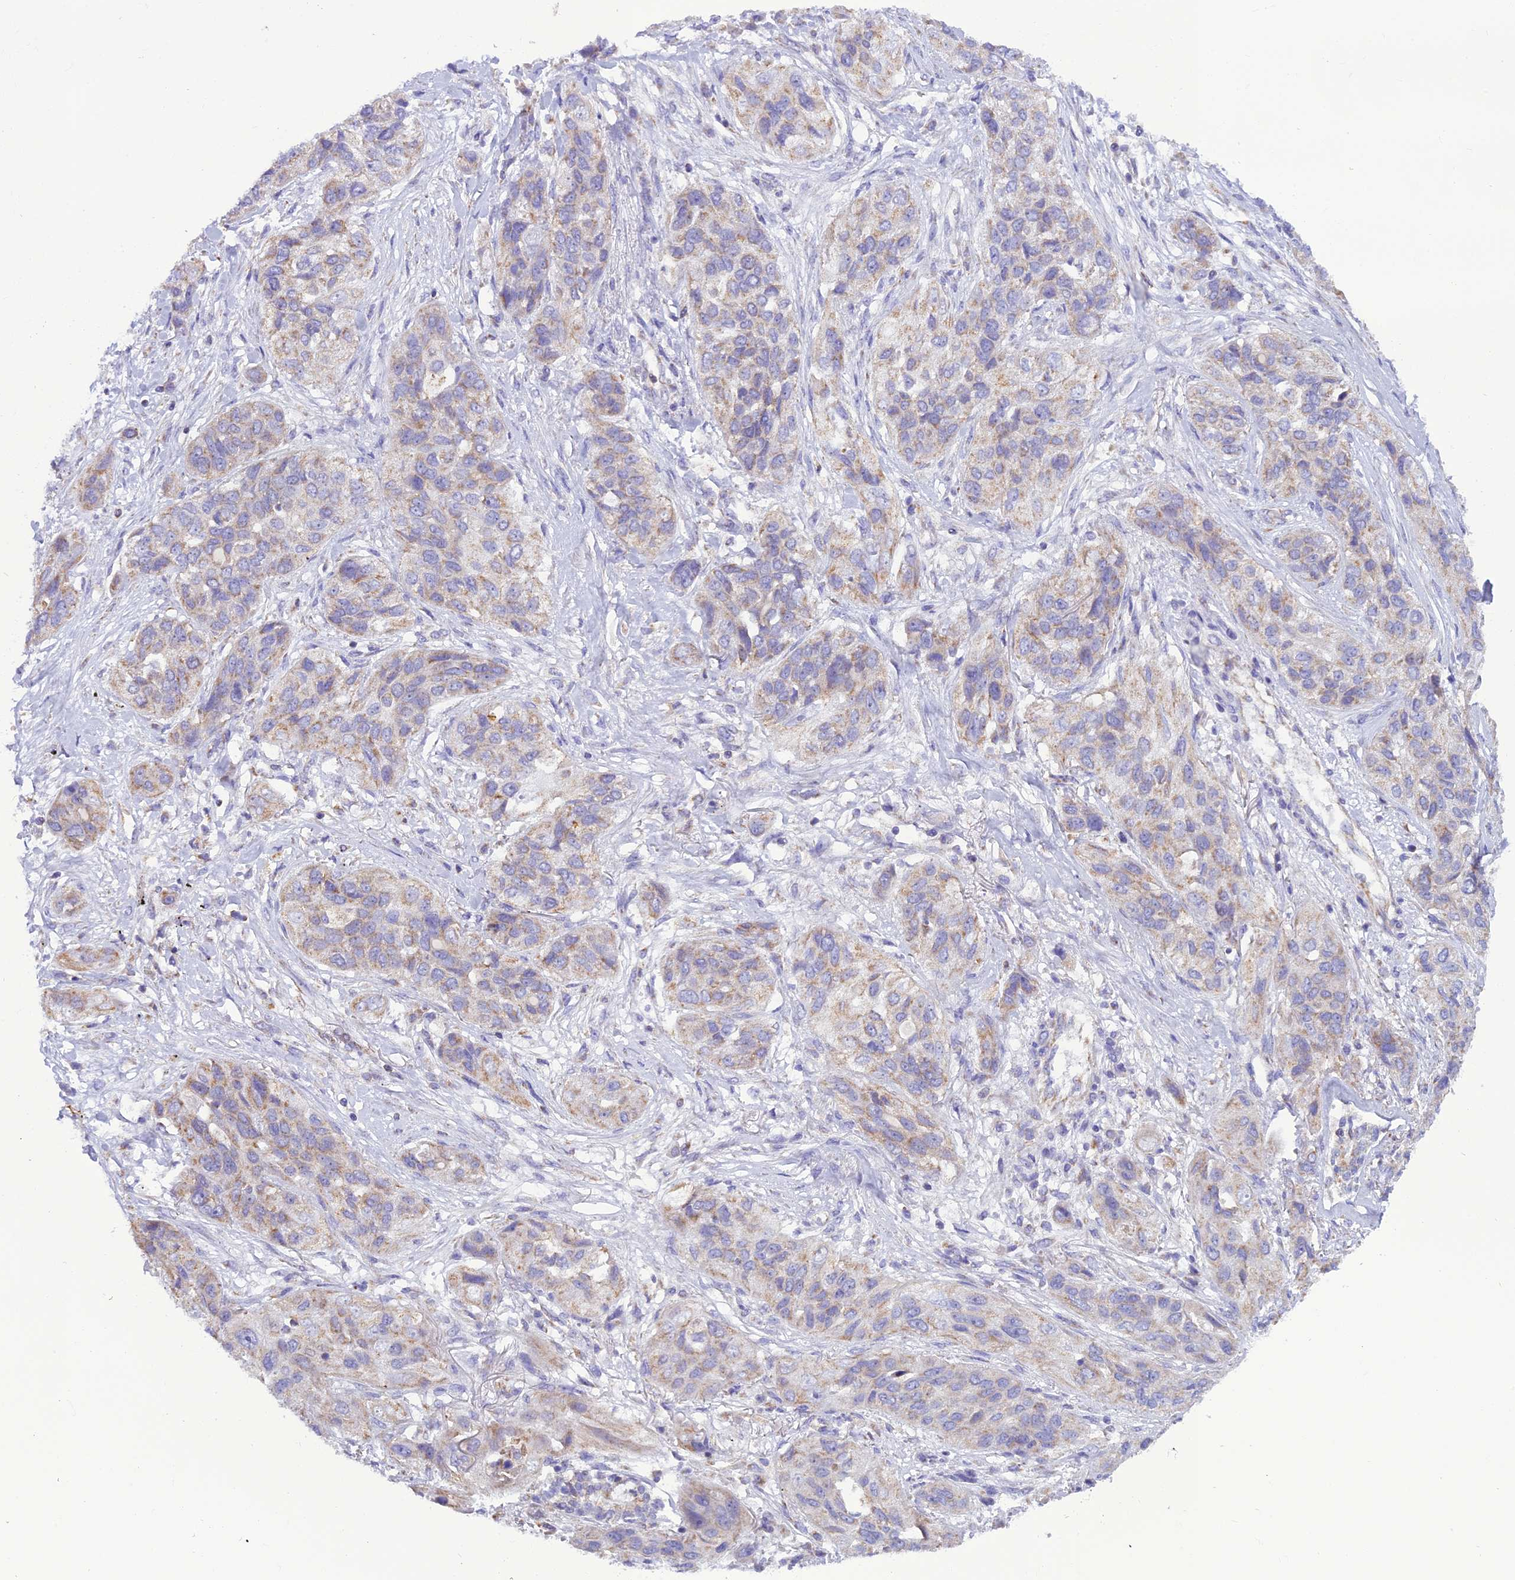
{"staining": {"intensity": "weak", "quantity": ">75%", "location": "cytoplasmic/membranous"}, "tissue": "lung cancer", "cell_type": "Tumor cells", "image_type": "cancer", "snomed": [{"axis": "morphology", "description": "Squamous cell carcinoma, NOS"}, {"axis": "topography", "description": "Lung"}], "caption": "The image demonstrates immunohistochemical staining of lung squamous cell carcinoma. There is weak cytoplasmic/membranous positivity is appreciated in approximately >75% of tumor cells. (brown staining indicates protein expression, while blue staining denotes nuclei).", "gene": "GPD1", "patient": {"sex": "female", "age": 70}}